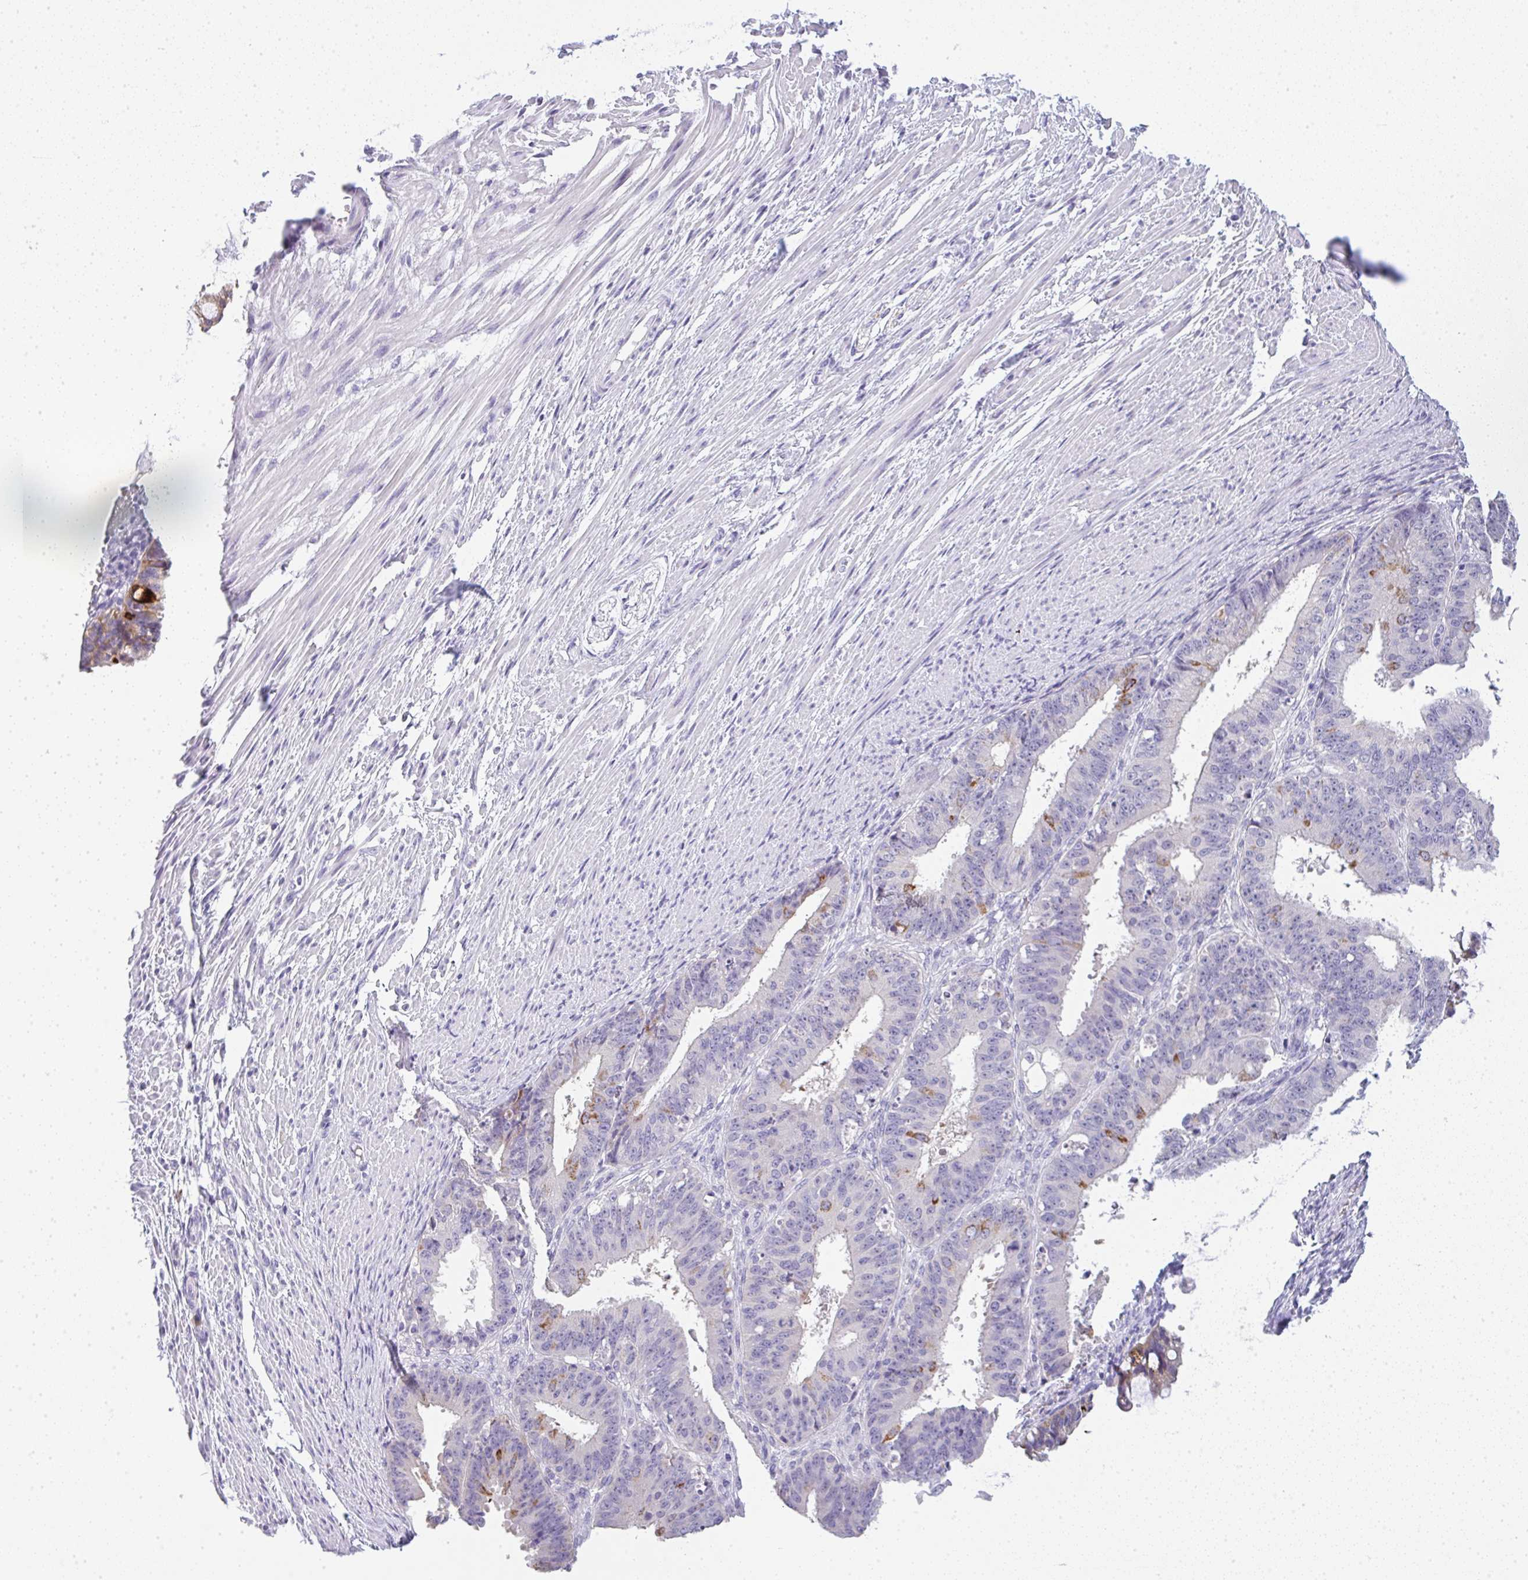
{"staining": {"intensity": "moderate", "quantity": "<25%", "location": "cytoplasmic/membranous"}, "tissue": "ovarian cancer", "cell_type": "Tumor cells", "image_type": "cancer", "snomed": [{"axis": "morphology", "description": "Carcinoma, endometroid"}, {"axis": "topography", "description": "Appendix"}, {"axis": "topography", "description": "Ovary"}], "caption": "High-power microscopy captured an immunohistochemistry (IHC) image of ovarian cancer, revealing moderate cytoplasmic/membranous positivity in about <25% of tumor cells.", "gene": "LPAR4", "patient": {"sex": "female", "age": 42}}